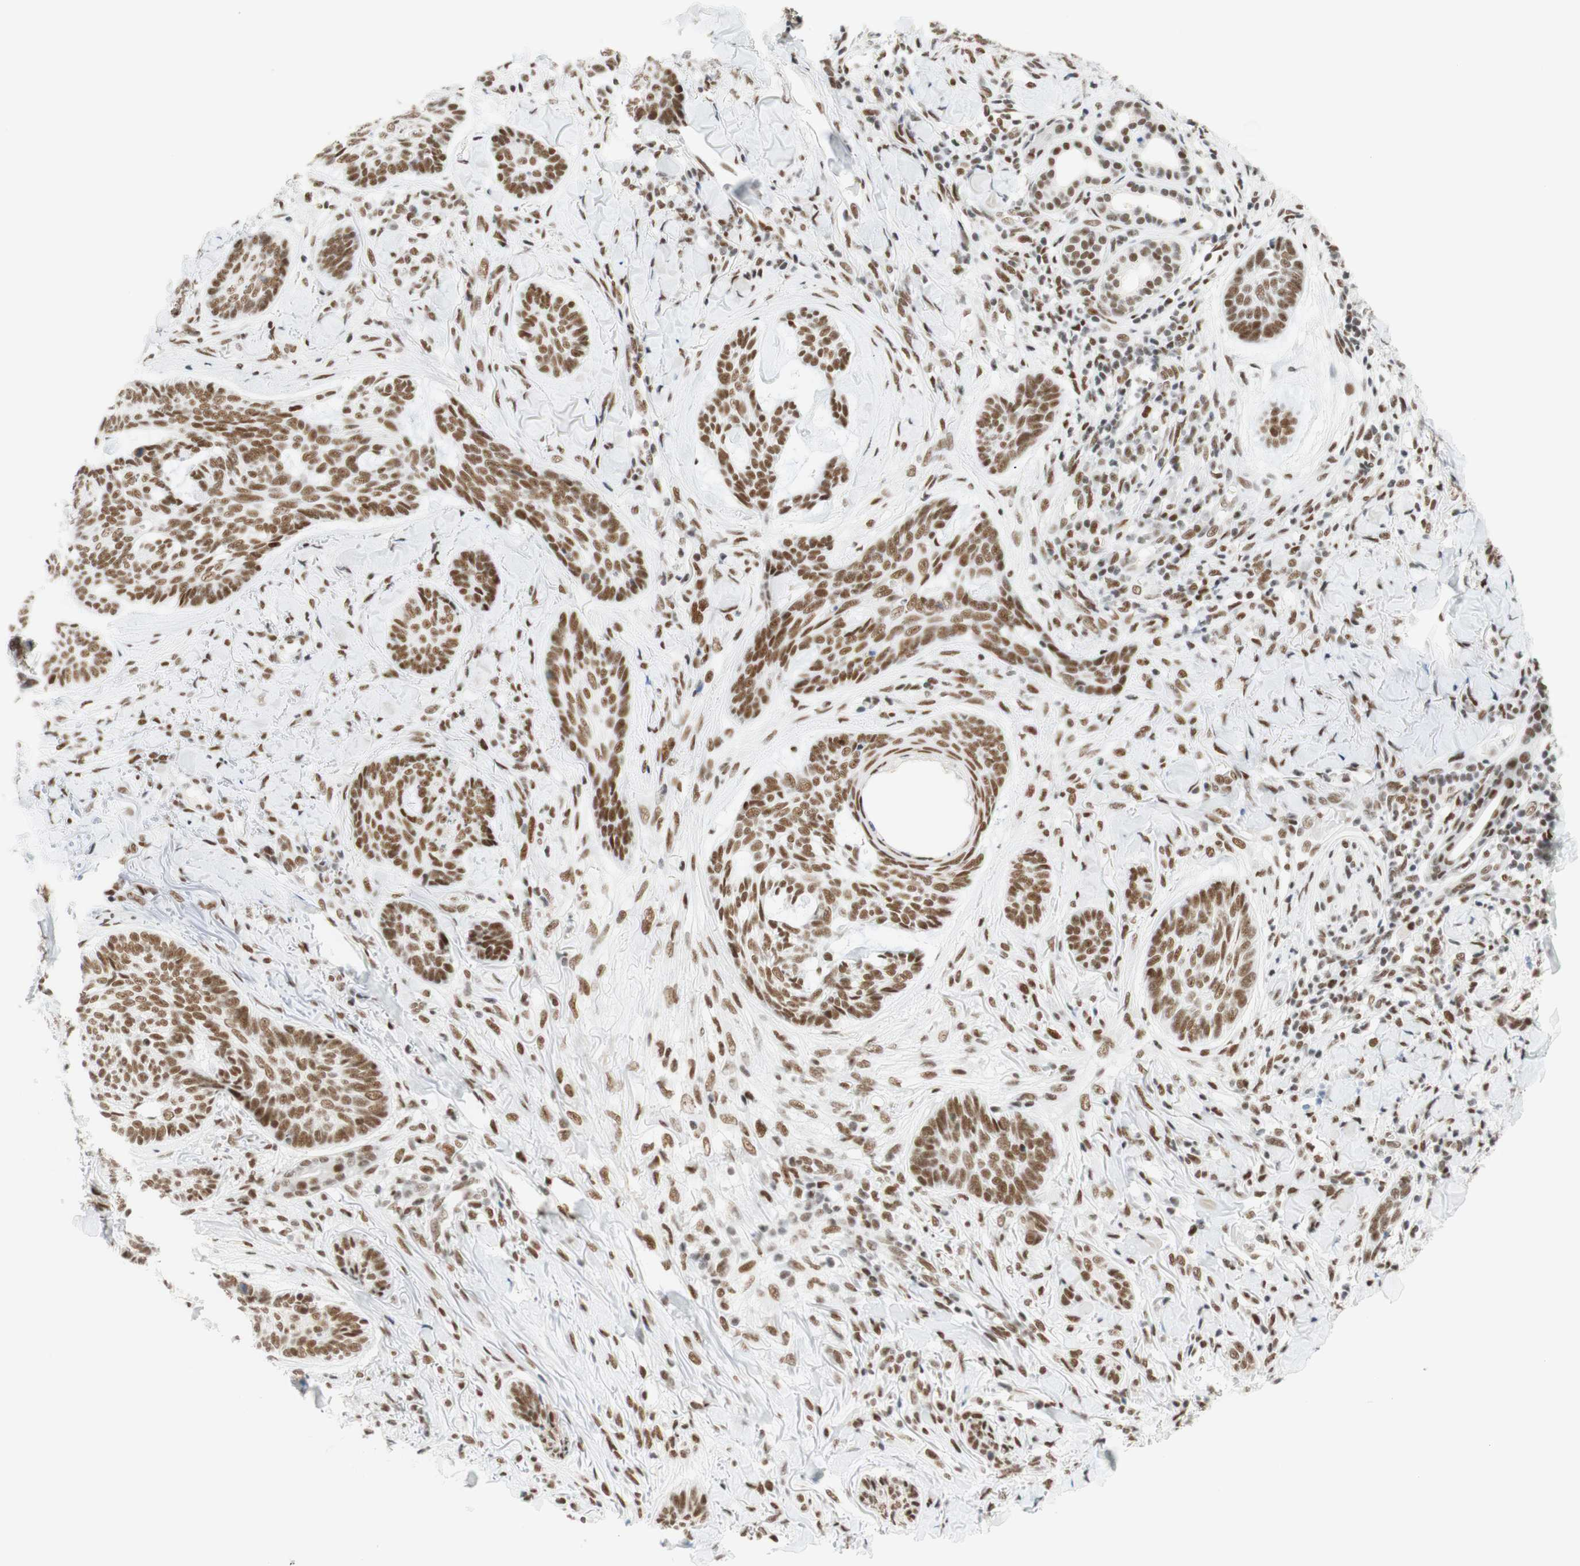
{"staining": {"intensity": "moderate", "quantity": "25%-75%", "location": "nuclear"}, "tissue": "skin cancer", "cell_type": "Tumor cells", "image_type": "cancer", "snomed": [{"axis": "morphology", "description": "Basal cell carcinoma"}, {"axis": "topography", "description": "Skin"}], "caption": "The micrograph shows immunohistochemical staining of basal cell carcinoma (skin). There is moderate nuclear staining is seen in approximately 25%-75% of tumor cells.", "gene": "RNF20", "patient": {"sex": "male", "age": 43}}